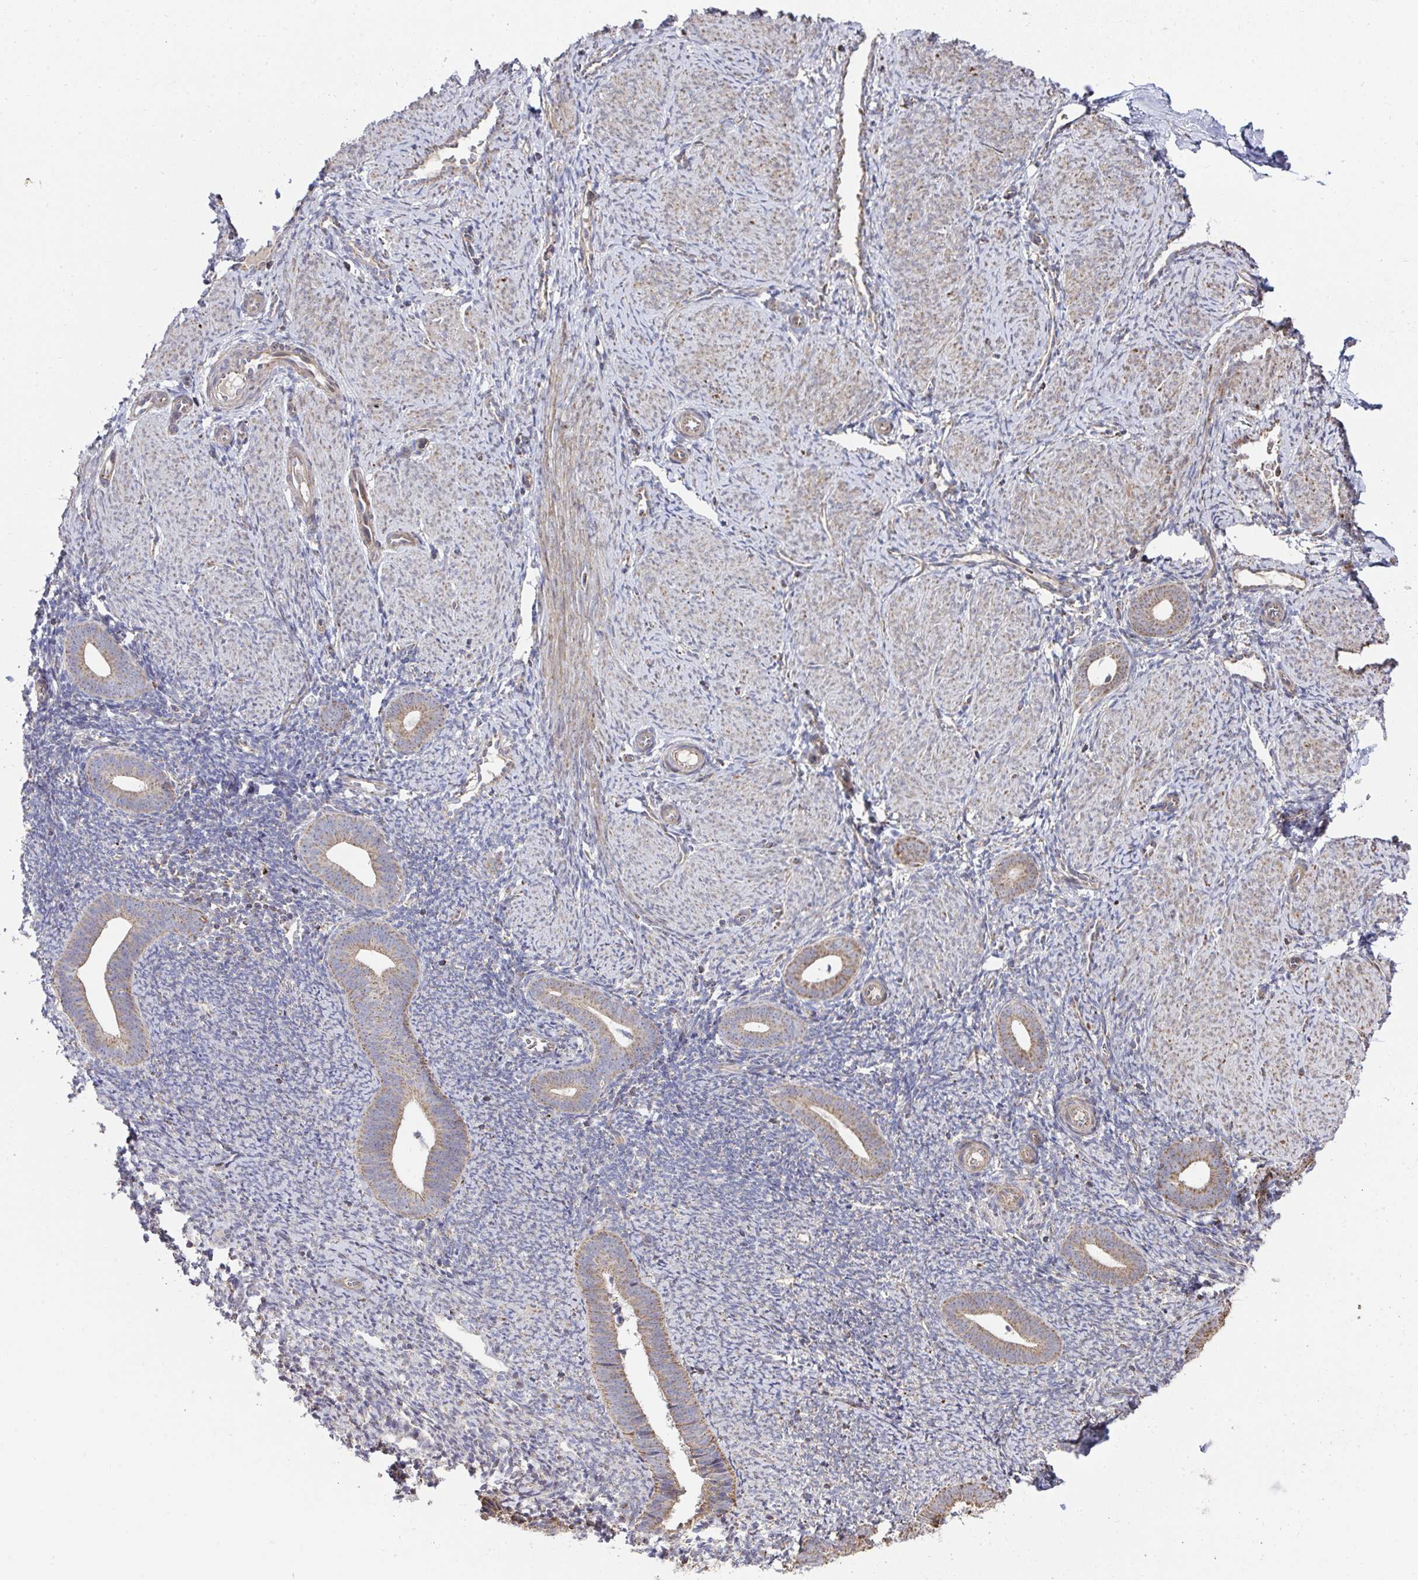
{"staining": {"intensity": "negative", "quantity": "none", "location": "none"}, "tissue": "endometrium", "cell_type": "Cells in endometrial stroma", "image_type": "normal", "snomed": [{"axis": "morphology", "description": "Normal tissue, NOS"}, {"axis": "topography", "description": "Endometrium"}], "caption": "Immunohistochemistry (IHC) histopathology image of normal endometrium: human endometrium stained with DAB shows no significant protein positivity in cells in endometrial stroma.", "gene": "AGTPBP1", "patient": {"sex": "female", "age": 39}}